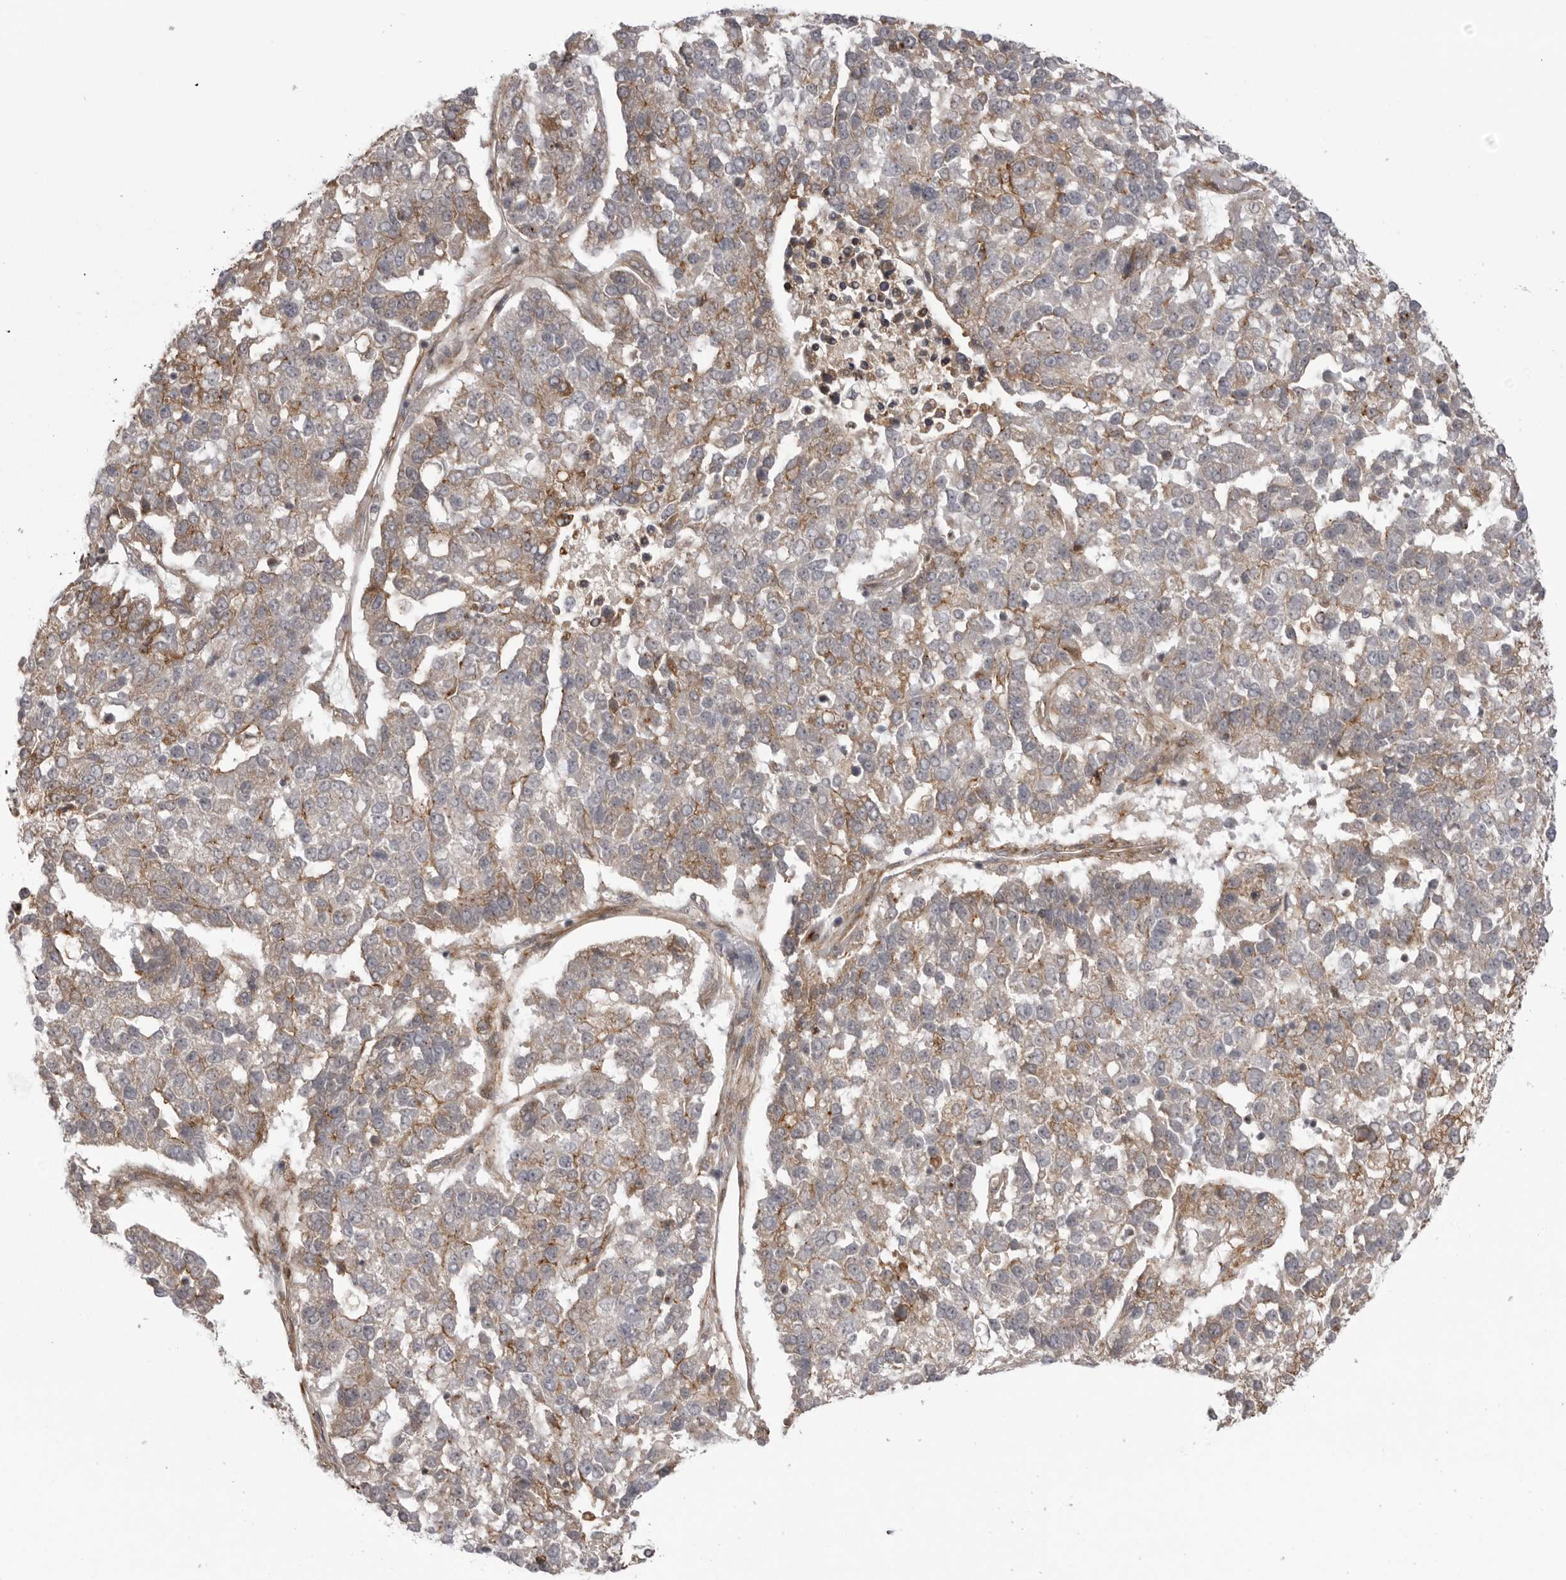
{"staining": {"intensity": "moderate", "quantity": "25%-75%", "location": "cytoplasmic/membranous"}, "tissue": "pancreatic cancer", "cell_type": "Tumor cells", "image_type": "cancer", "snomed": [{"axis": "morphology", "description": "Adenocarcinoma, NOS"}, {"axis": "topography", "description": "Pancreas"}], "caption": "Protein staining of pancreatic cancer (adenocarcinoma) tissue demonstrates moderate cytoplasmic/membranous expression in about 25%-75% of tumor cells.", "gene": "SCP2", "patient": {"sex": "female", "age": 61}}